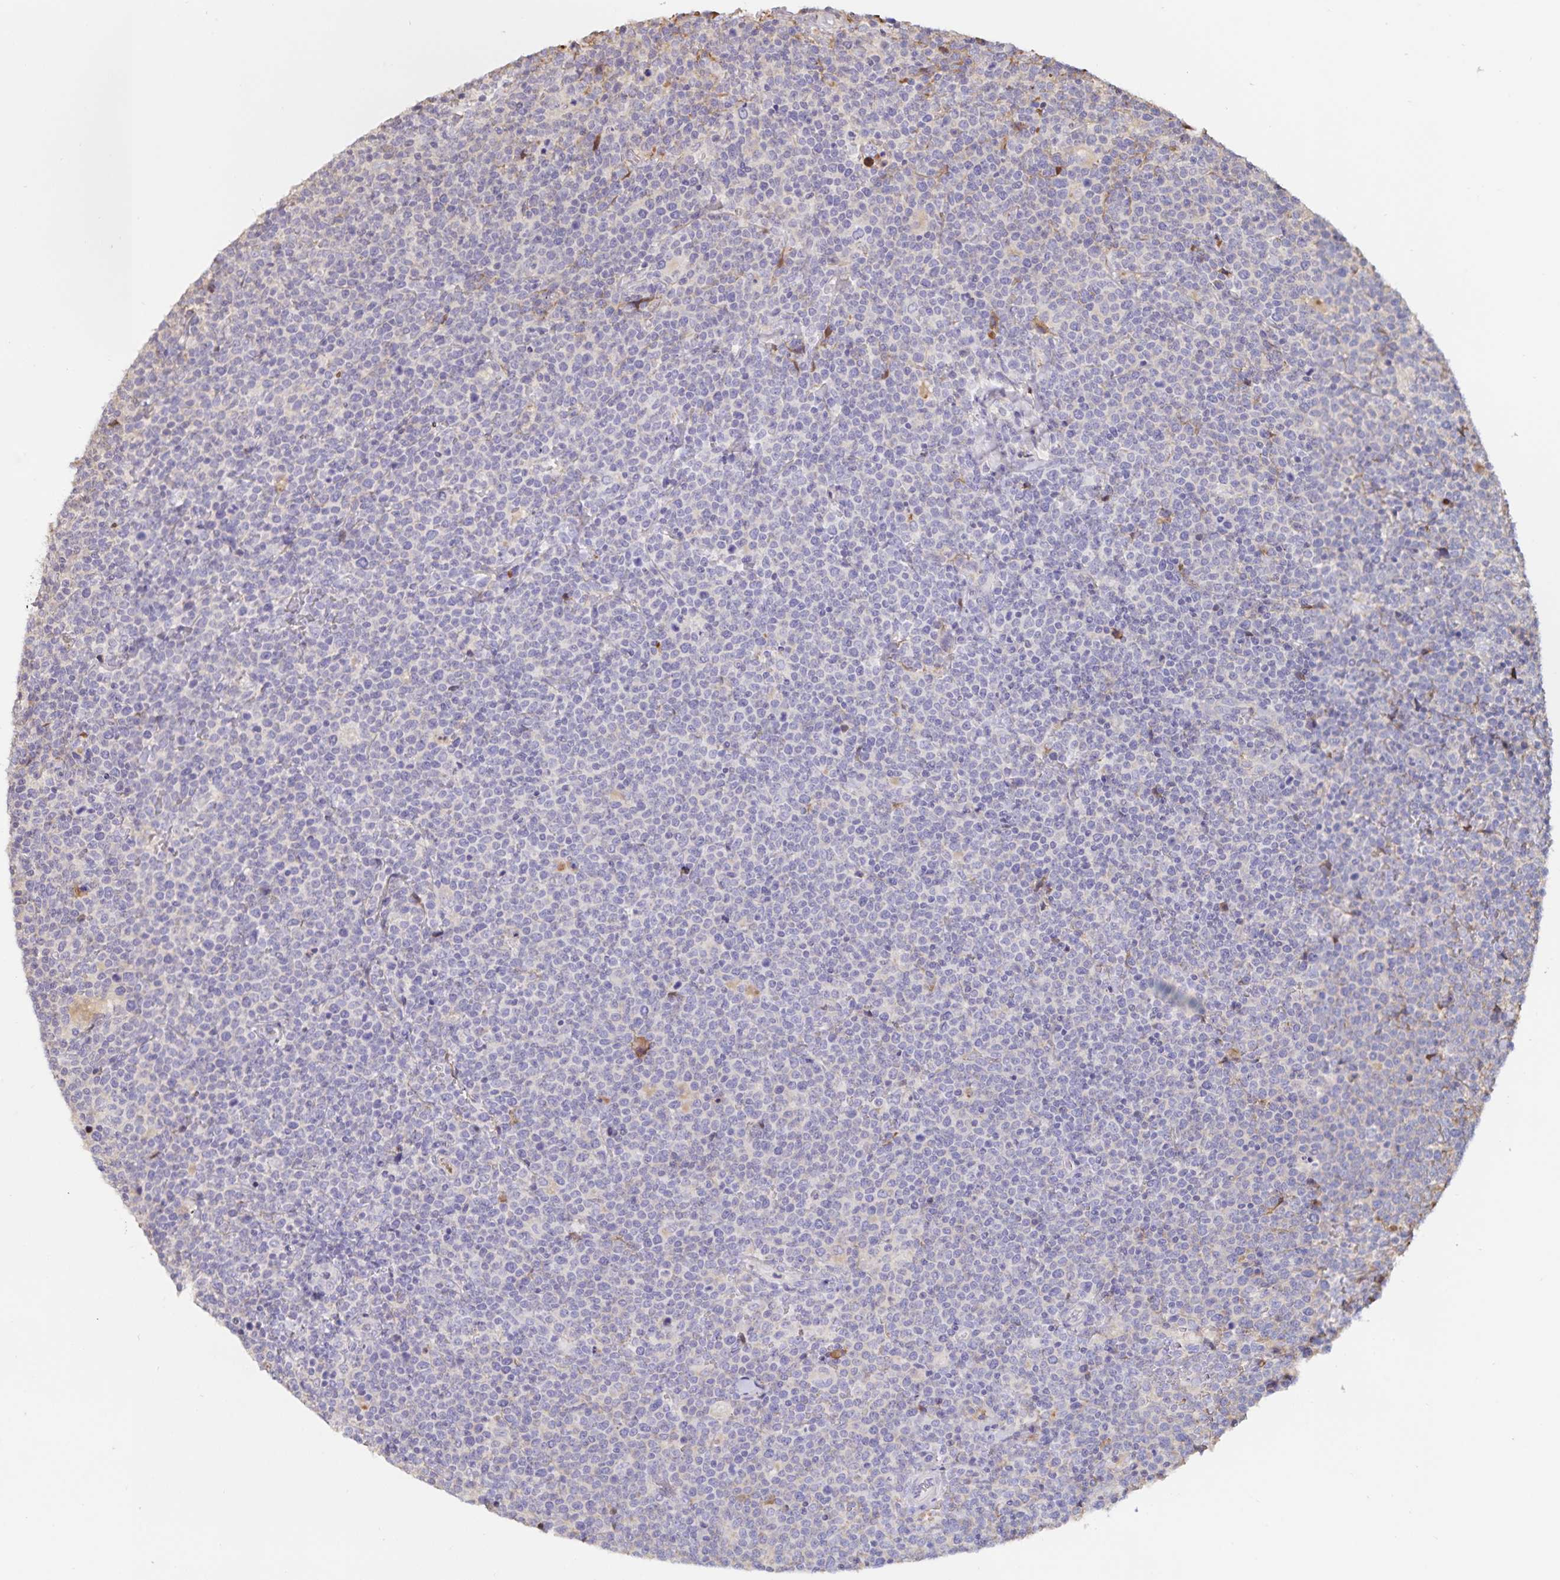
{"staining": {"intensity": "negative", "quantity": "none", "location": "none"}, "tissue": "lymphoma", "cell_type": "Tumor cells", "image_type": "cancer", "snomed": [{"axis": "morphology", "description": "Malignant lymphoma, non-Hodgkin's type, High grade"}, {"axis": "topography", "description": "Lymph node"}], "caption": "Immunohistochemistry (IHC) of lymphoma shows no expression in tumor cells. Brightfield microscopy of immunohistochemistry stained with DAB (3,3'-diaminobenzidine) (brown) and hematoxylin (blue), captured at high magnification.", "gene": "FGG", "patient": {"sex": "male", "age": 61}}